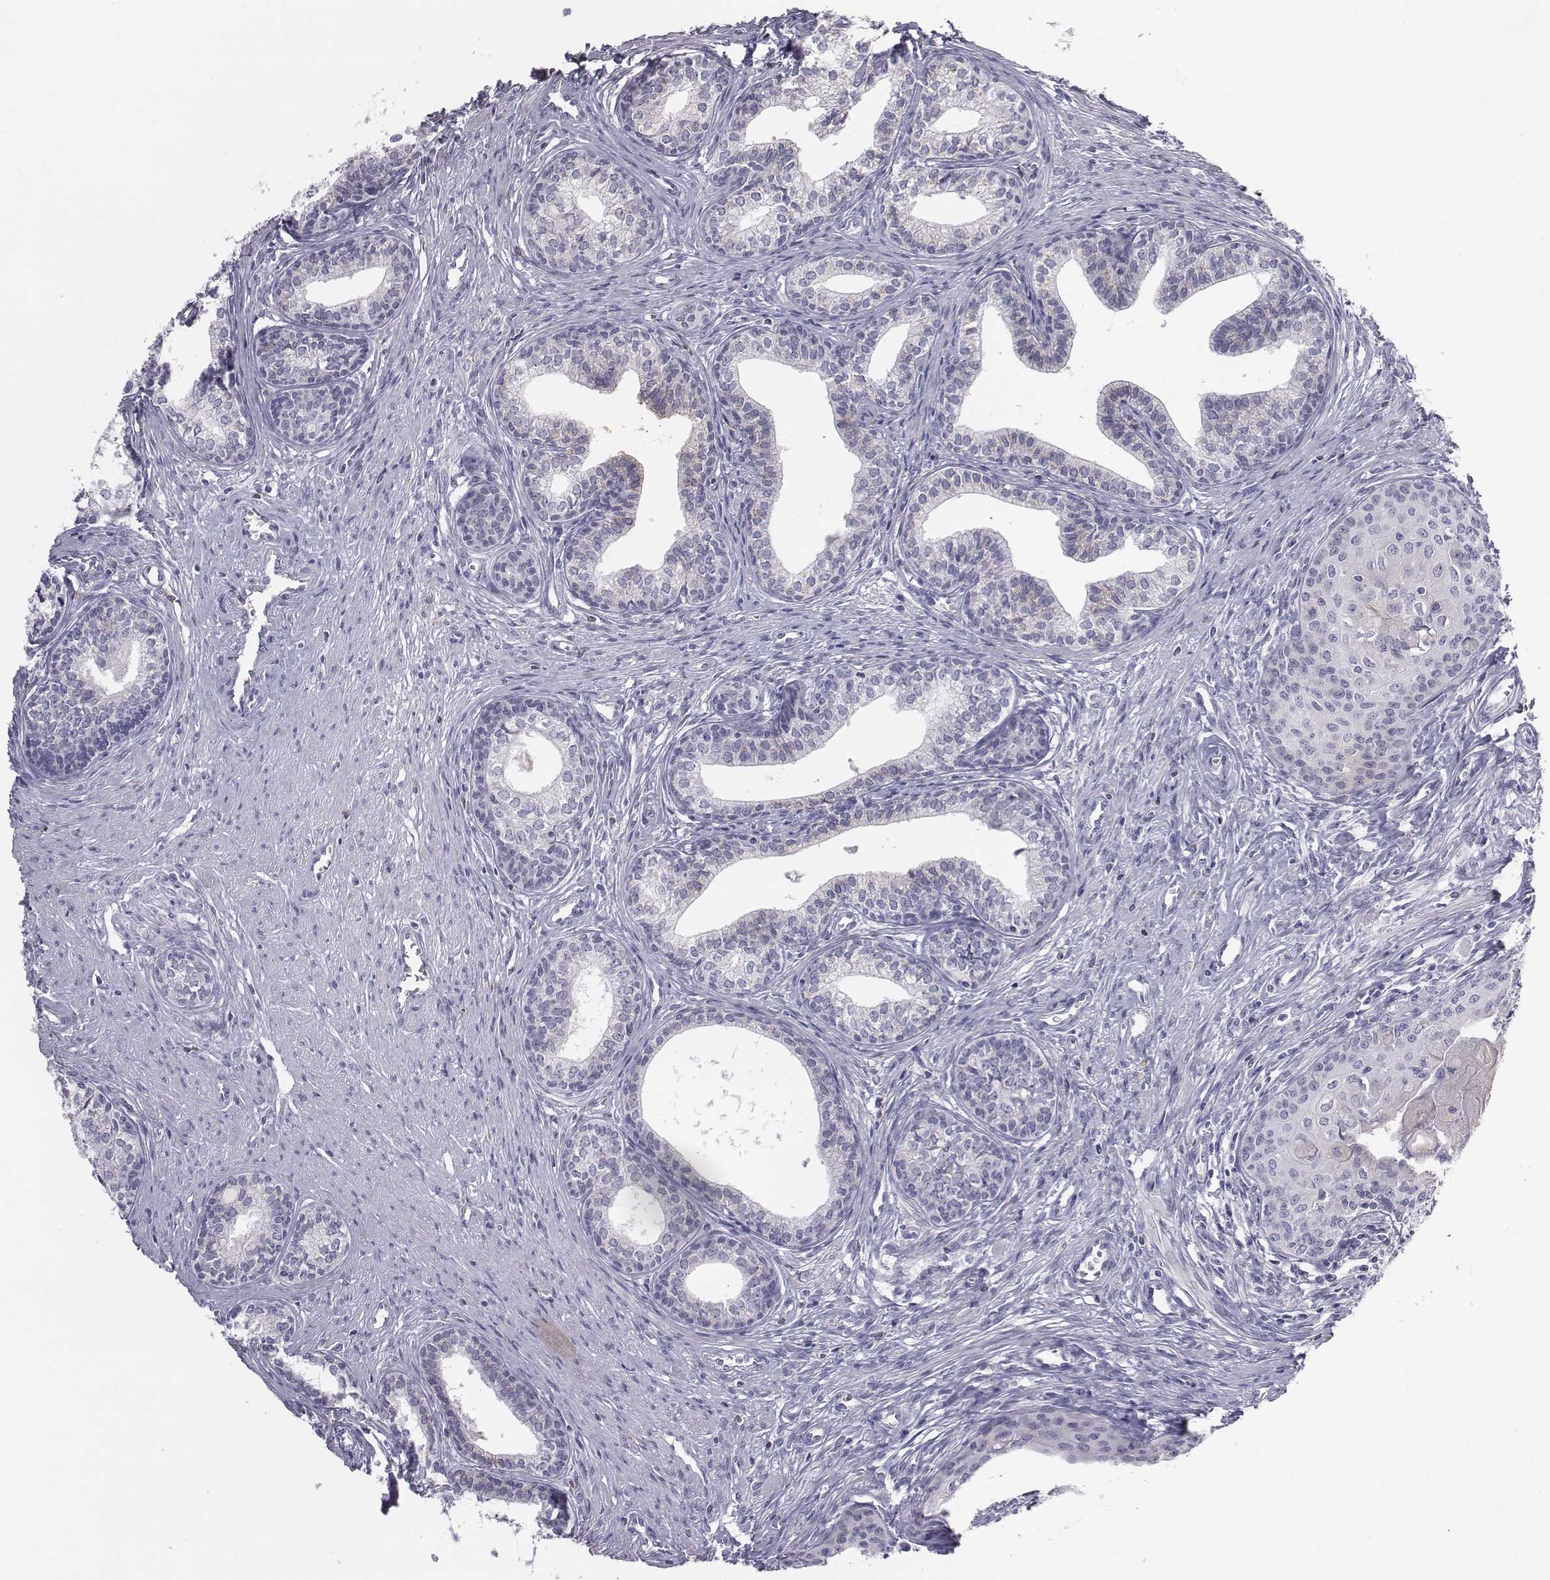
{"staining": {"intensity": "negative", "quantity": "none", "location": "none"}, "tissue": "prostate", "cell_type": "Glandular cells", "image_type": "normal", "snomed": [{"axis": "morphology", "description": "Normal tissue, NOS"}, {"axis": "topography", "description": "Prostate"}], "caption": "Human prostate stained for a protein using IHC displays no expression in glandular cells.", "gene": "C6orf58", "patient": {"sex": "male", "age": 60}}